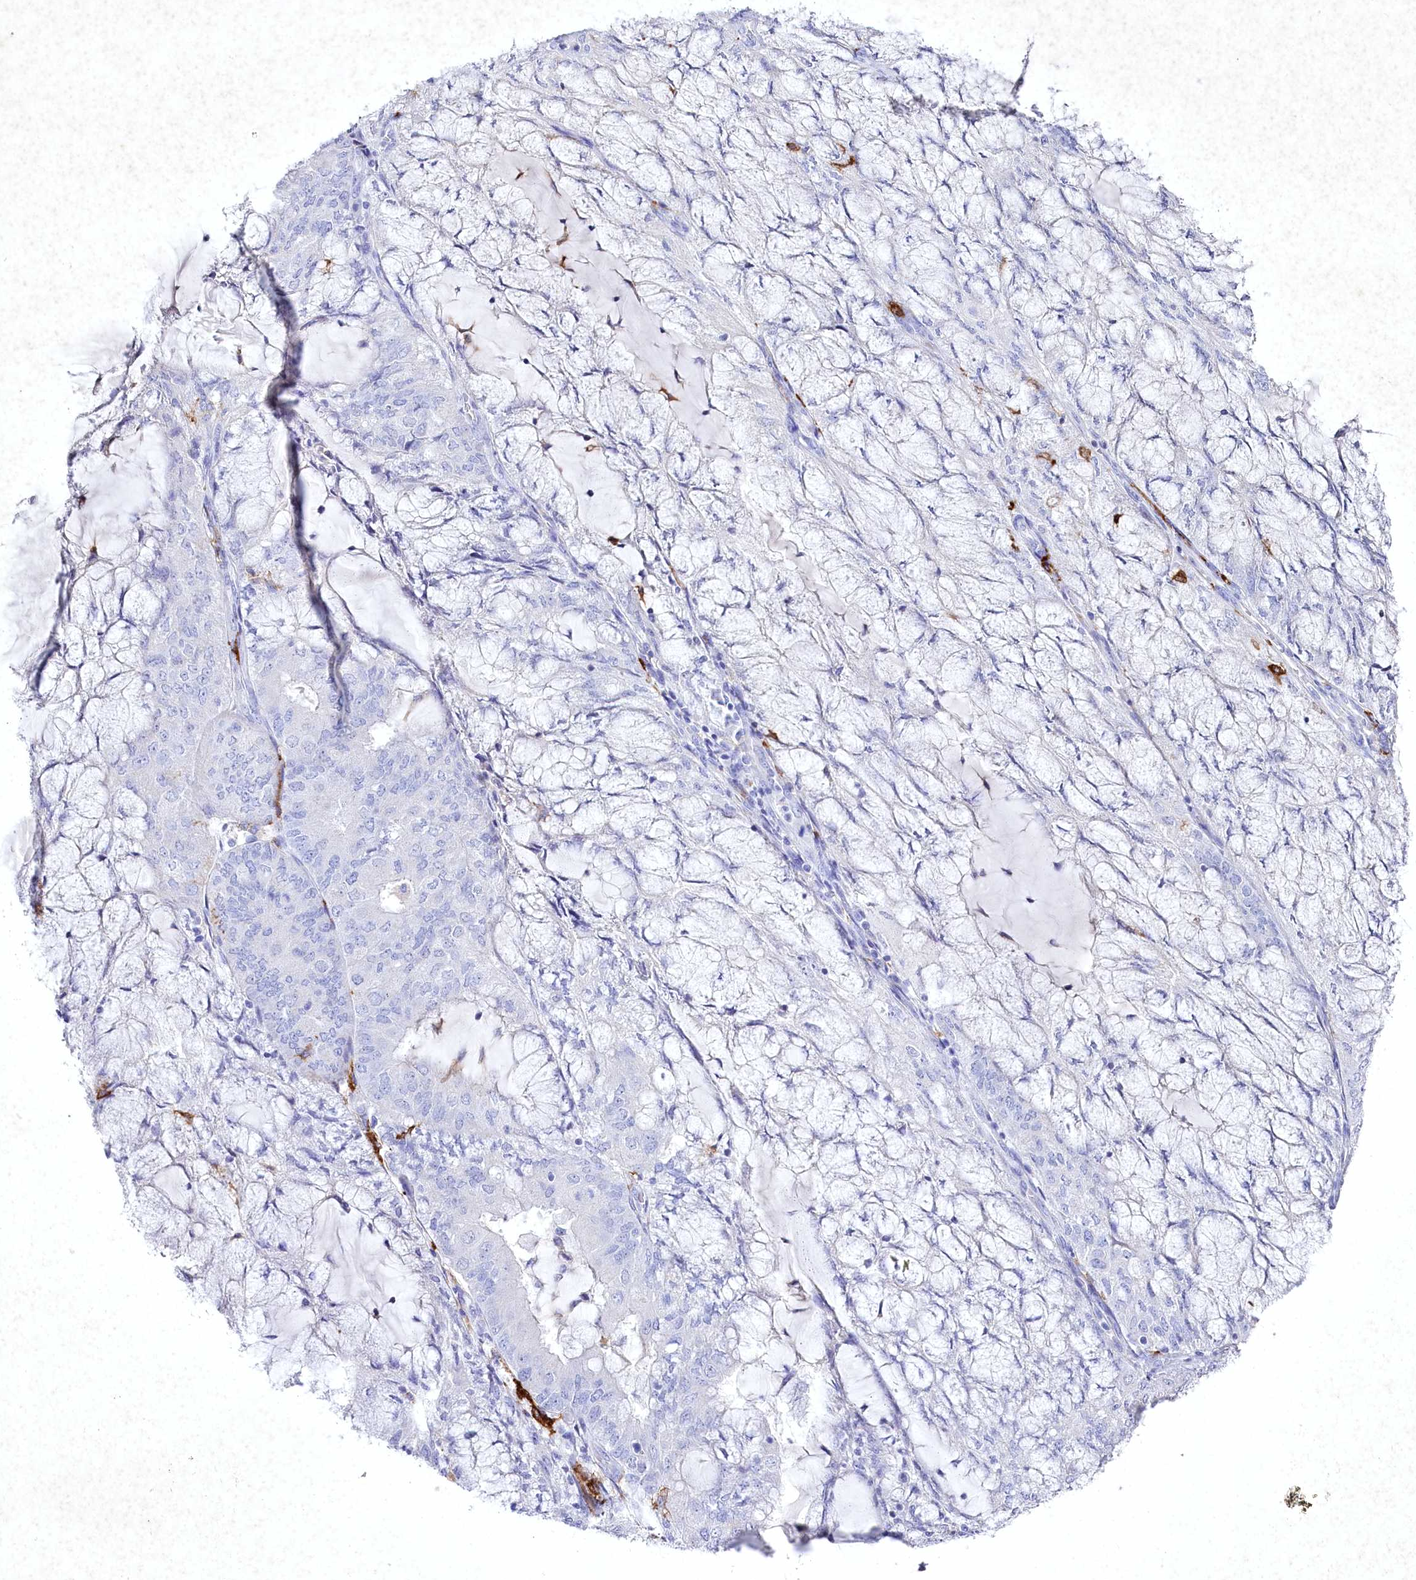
{"staining": {"intensity": "negative", "quantity": "none", "location": "none"}, "tissue": "endometrial cancer", "cell_type": "Tumor cells", "image_type": "cancer", "snomed": [{"axis": "morphology", "description": "Adenocarcinoma, NOS"}, {"axis": "topography", "description": "Endometrium"}], "caption": "Tumor cells are negative for protein expression in human endometrial cancer. The staining is performed using DAB brown chromogen with nuclei counter-stained in using hematoxylin.", "gene": "CLEC4M", "patient": {"sex": "female", "age": 81}}